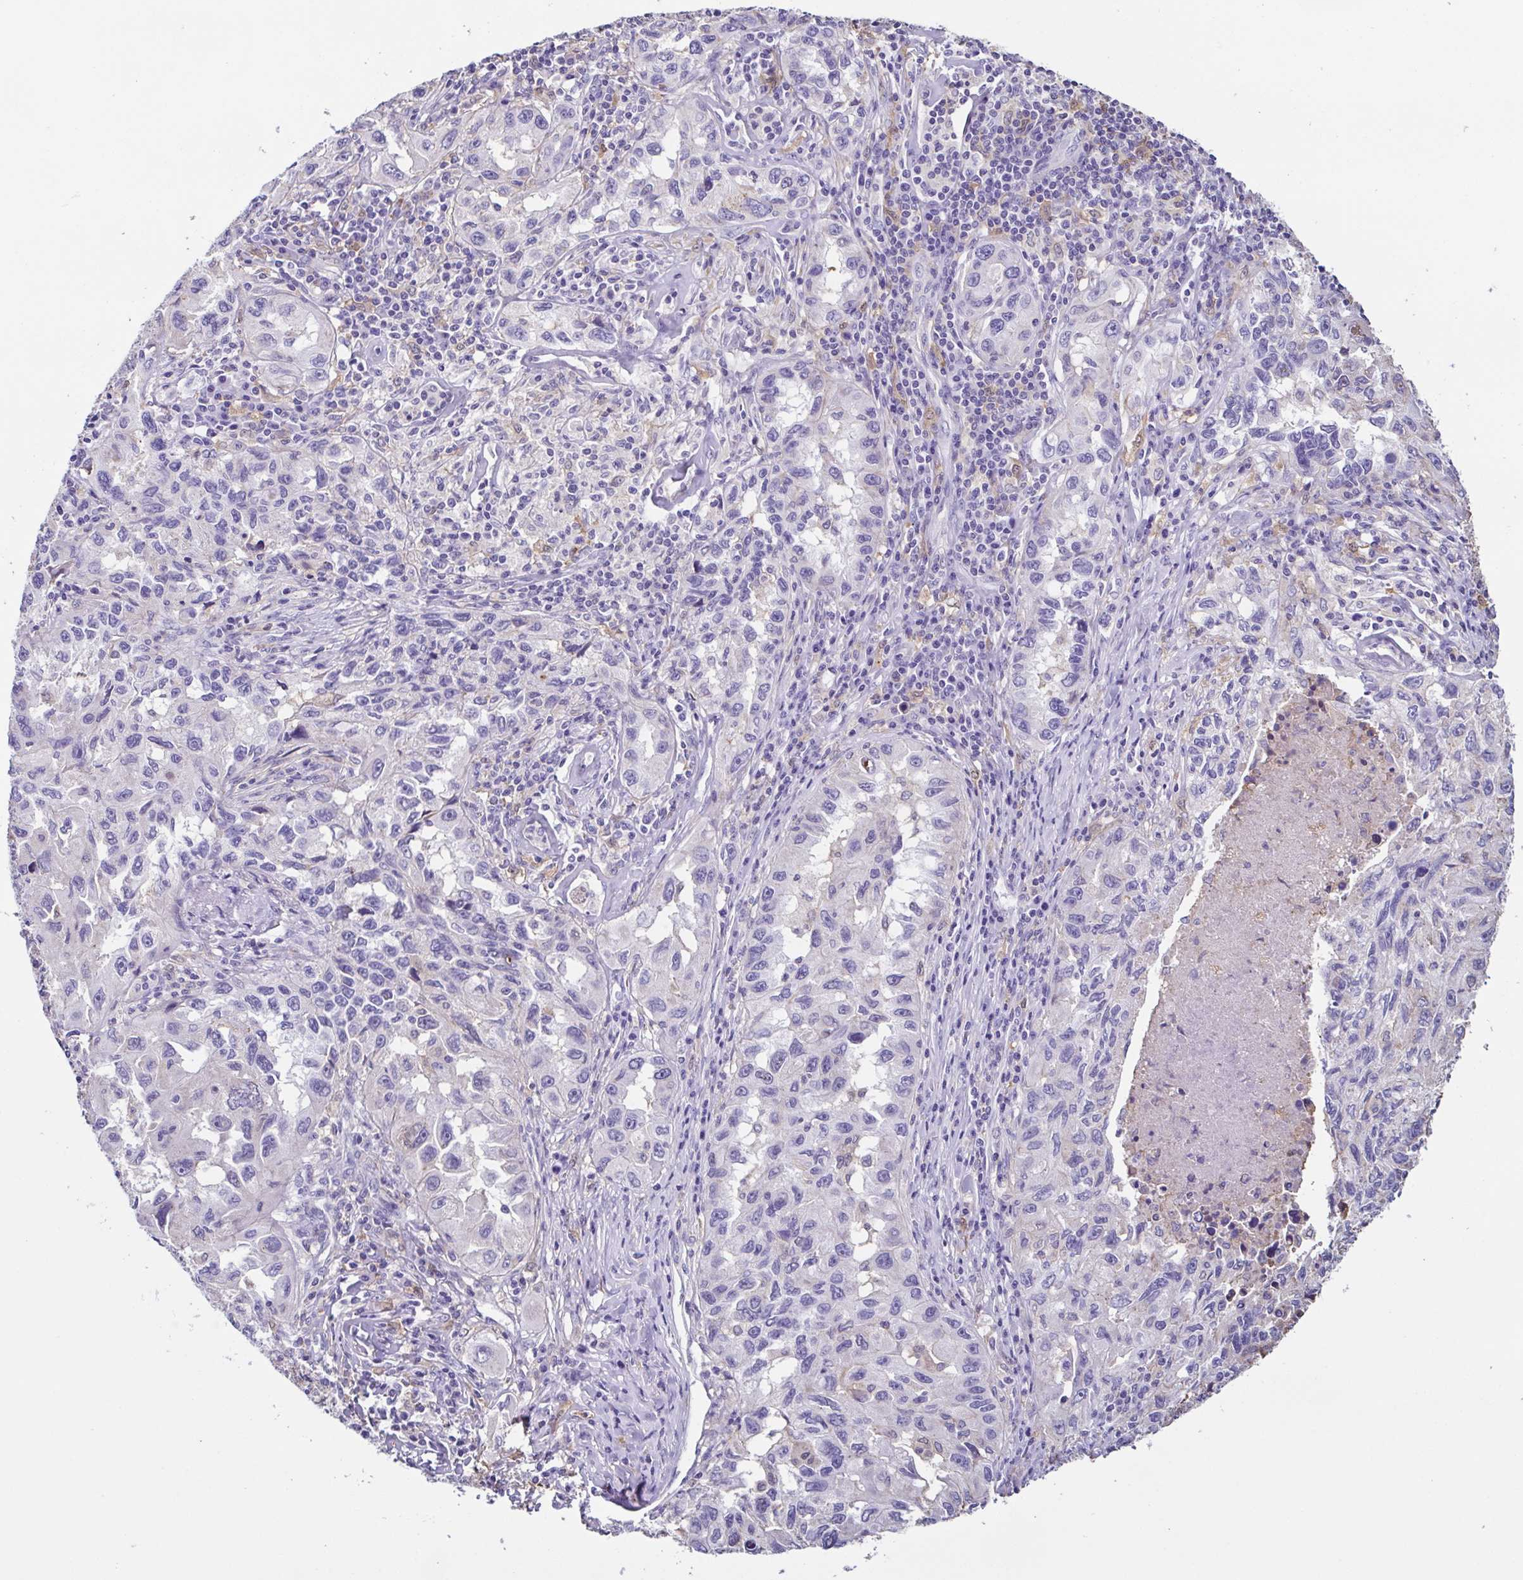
{"staining": {"intensity": "negative", "quantity": "none", "location": "none"}, "tissue": "lung cancer", "cell_type": "Tumor cells", "image_type": "cancer", "snomed": [{"axis": "morphology", "description": "Adenocarcinoma, NOS"}, {"axis": "topography", "description": "Lung"}], "caption": "This photomicrograph is of adenocarcinoma (lung) stained with immunohistochemistry to label a protein in brown with the nuclei are counter-stained blue. There is no expression in tumor cells. (Brightfield microscopy of DAB (3,3'-diaminobenzidine) immunohistochemistry at high magnification).", "gene": "ANXA10", "patient": {"sex": "female", "age": 73}}